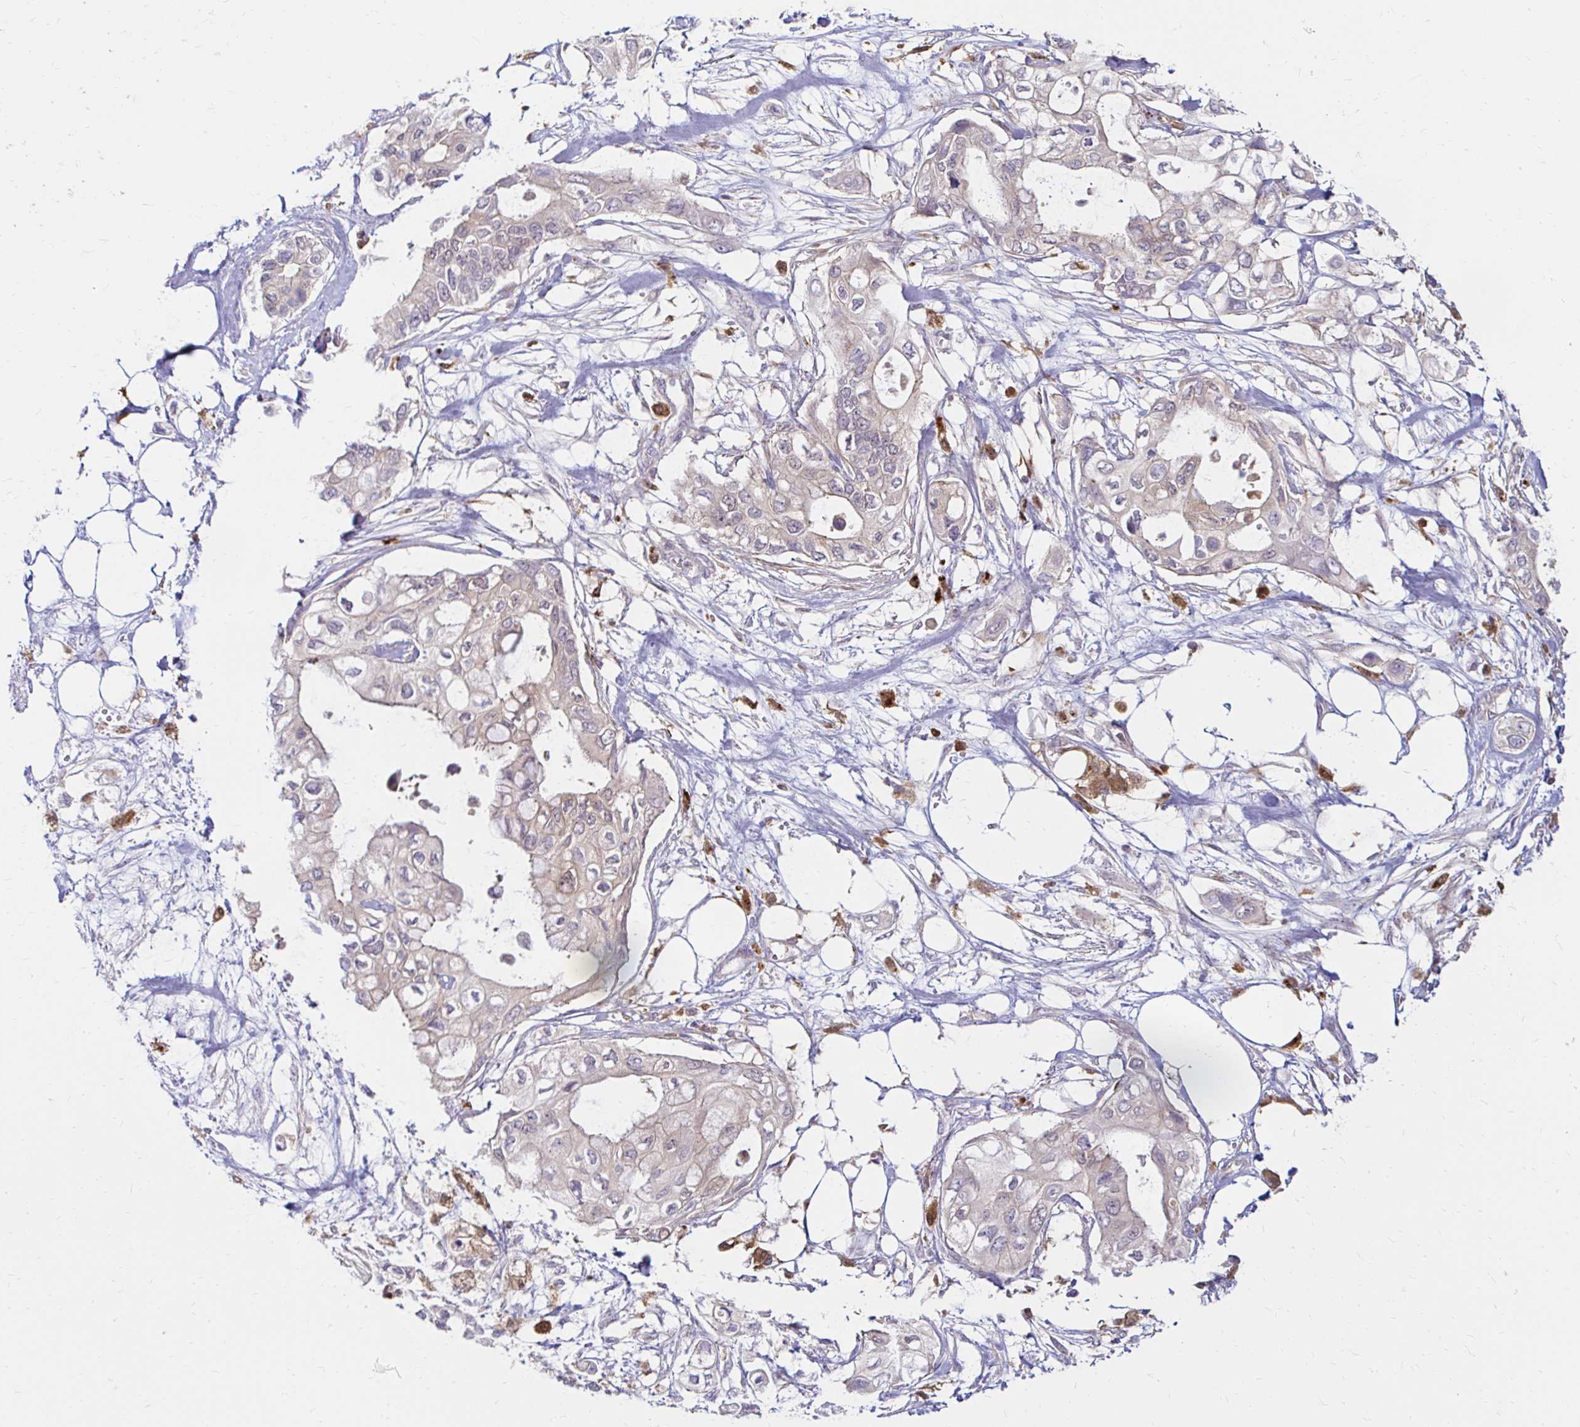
{"staining": {"intensity": "negative", "quantity": "none", "location": "none"}, "tissue": "pancreatic cancer", "cell_type": "Tumor cells", "image_type": "cancer", "snomed": [{"axis": "morphology", "description": "Adenocarcinoma, NOS"}, {"axis": "topography", "description": "Pancreas"}], "caption": "Tumor cells are negative for brown protein staining in pancreatic cancer (adenocarcinoma).", "gene": "PYCARD", "patient": {"sex": "female", "age": 63}}